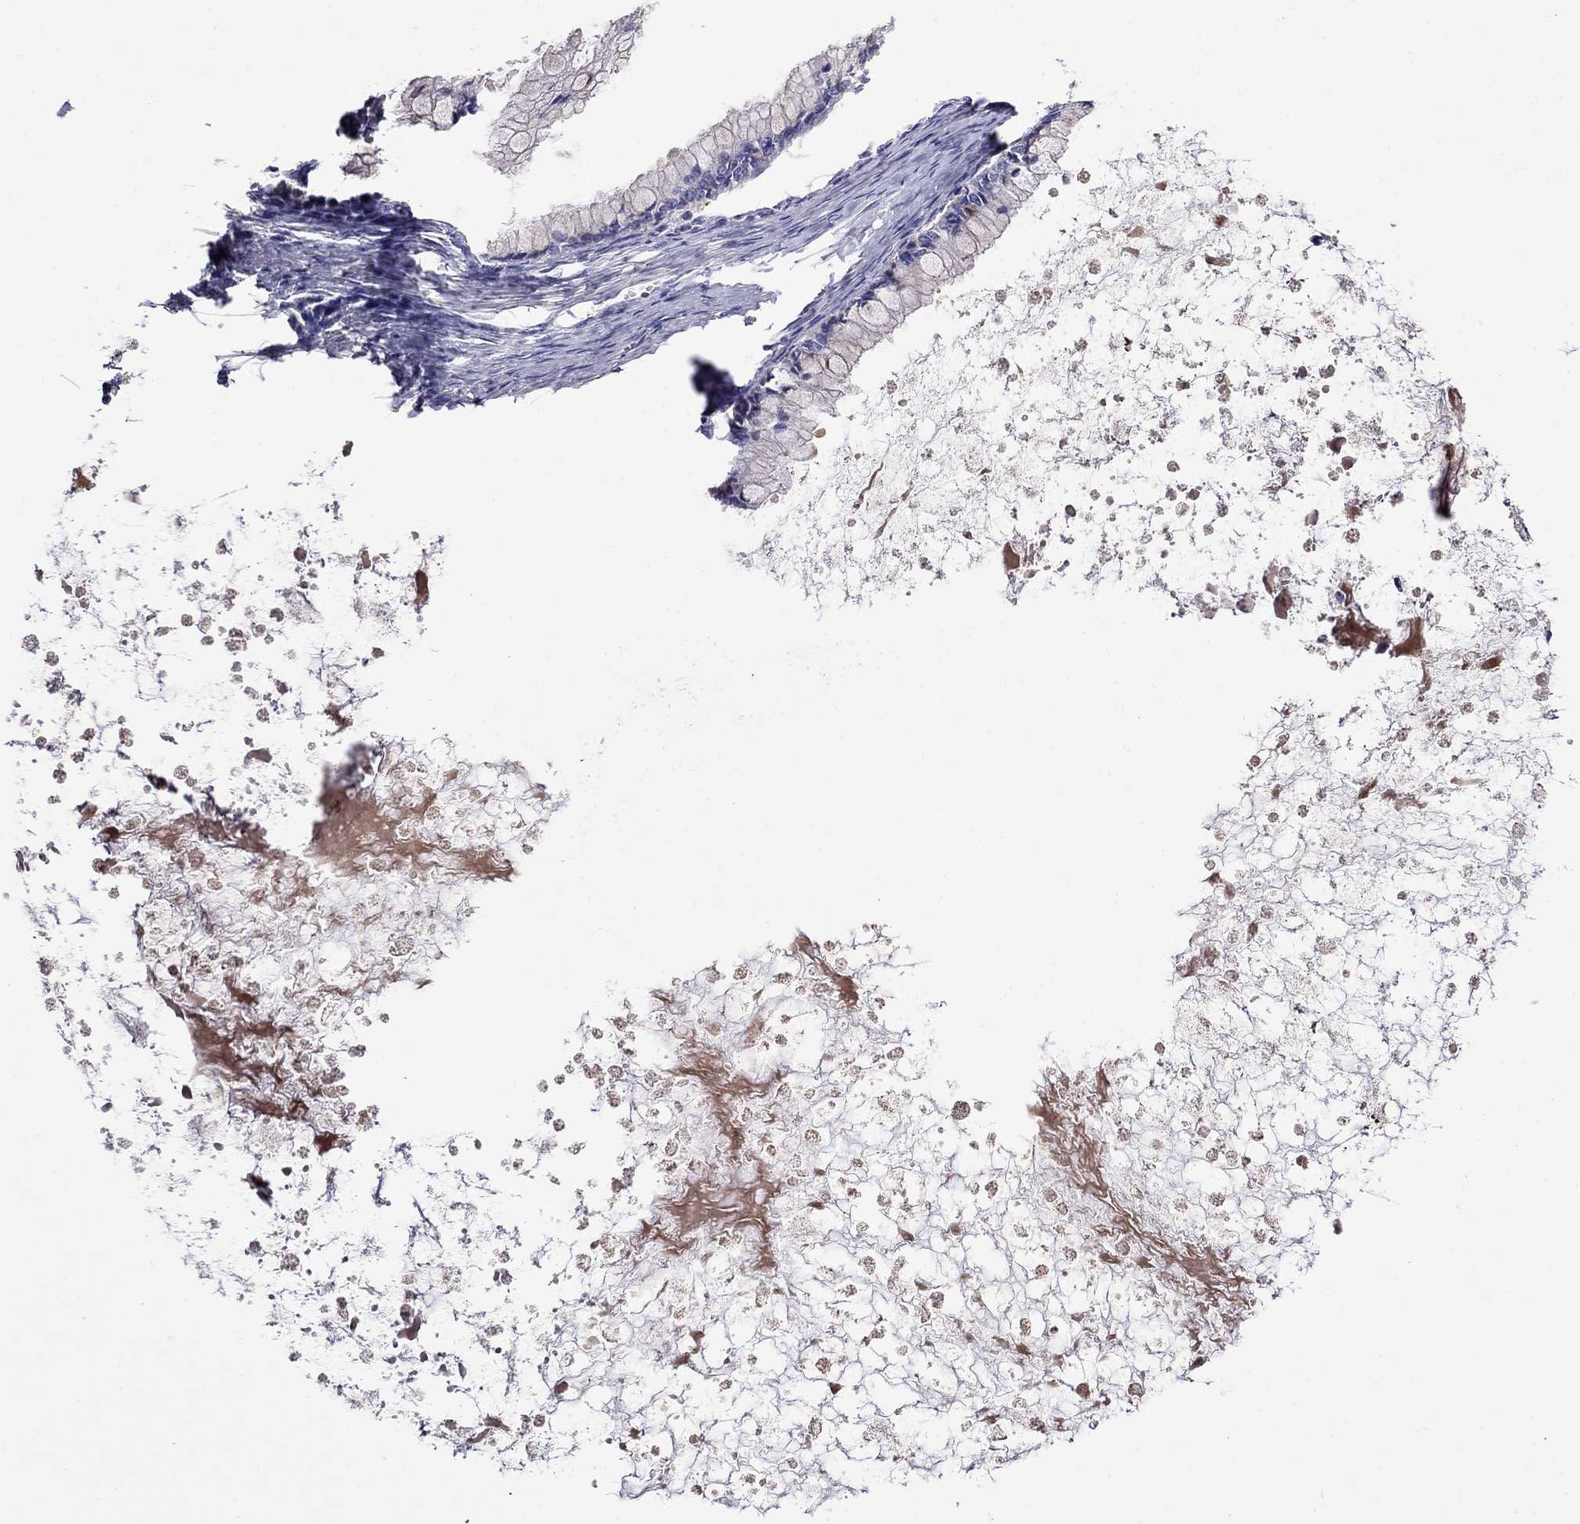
{"staining": {"intensity": "negative", "quantity": "none", "location": "none"}, "tissue": "ovarian cancer", "cell_type": "Tumor cells", "image_type": "cancer", "snomed": [{"axis": "morphology", "description": "Cystadenocarcinoma, mucinous, NOS"}, {"axis": "topography", "description": "Ovary"}], "caption": "This is an immunohistochemistry micrograph of ovarian cancer (mucinous cystadenocarcinoma). There is no staining in tumor cells.", "gene": "STAR", "patient": {"sex": "female", "age": 67}}